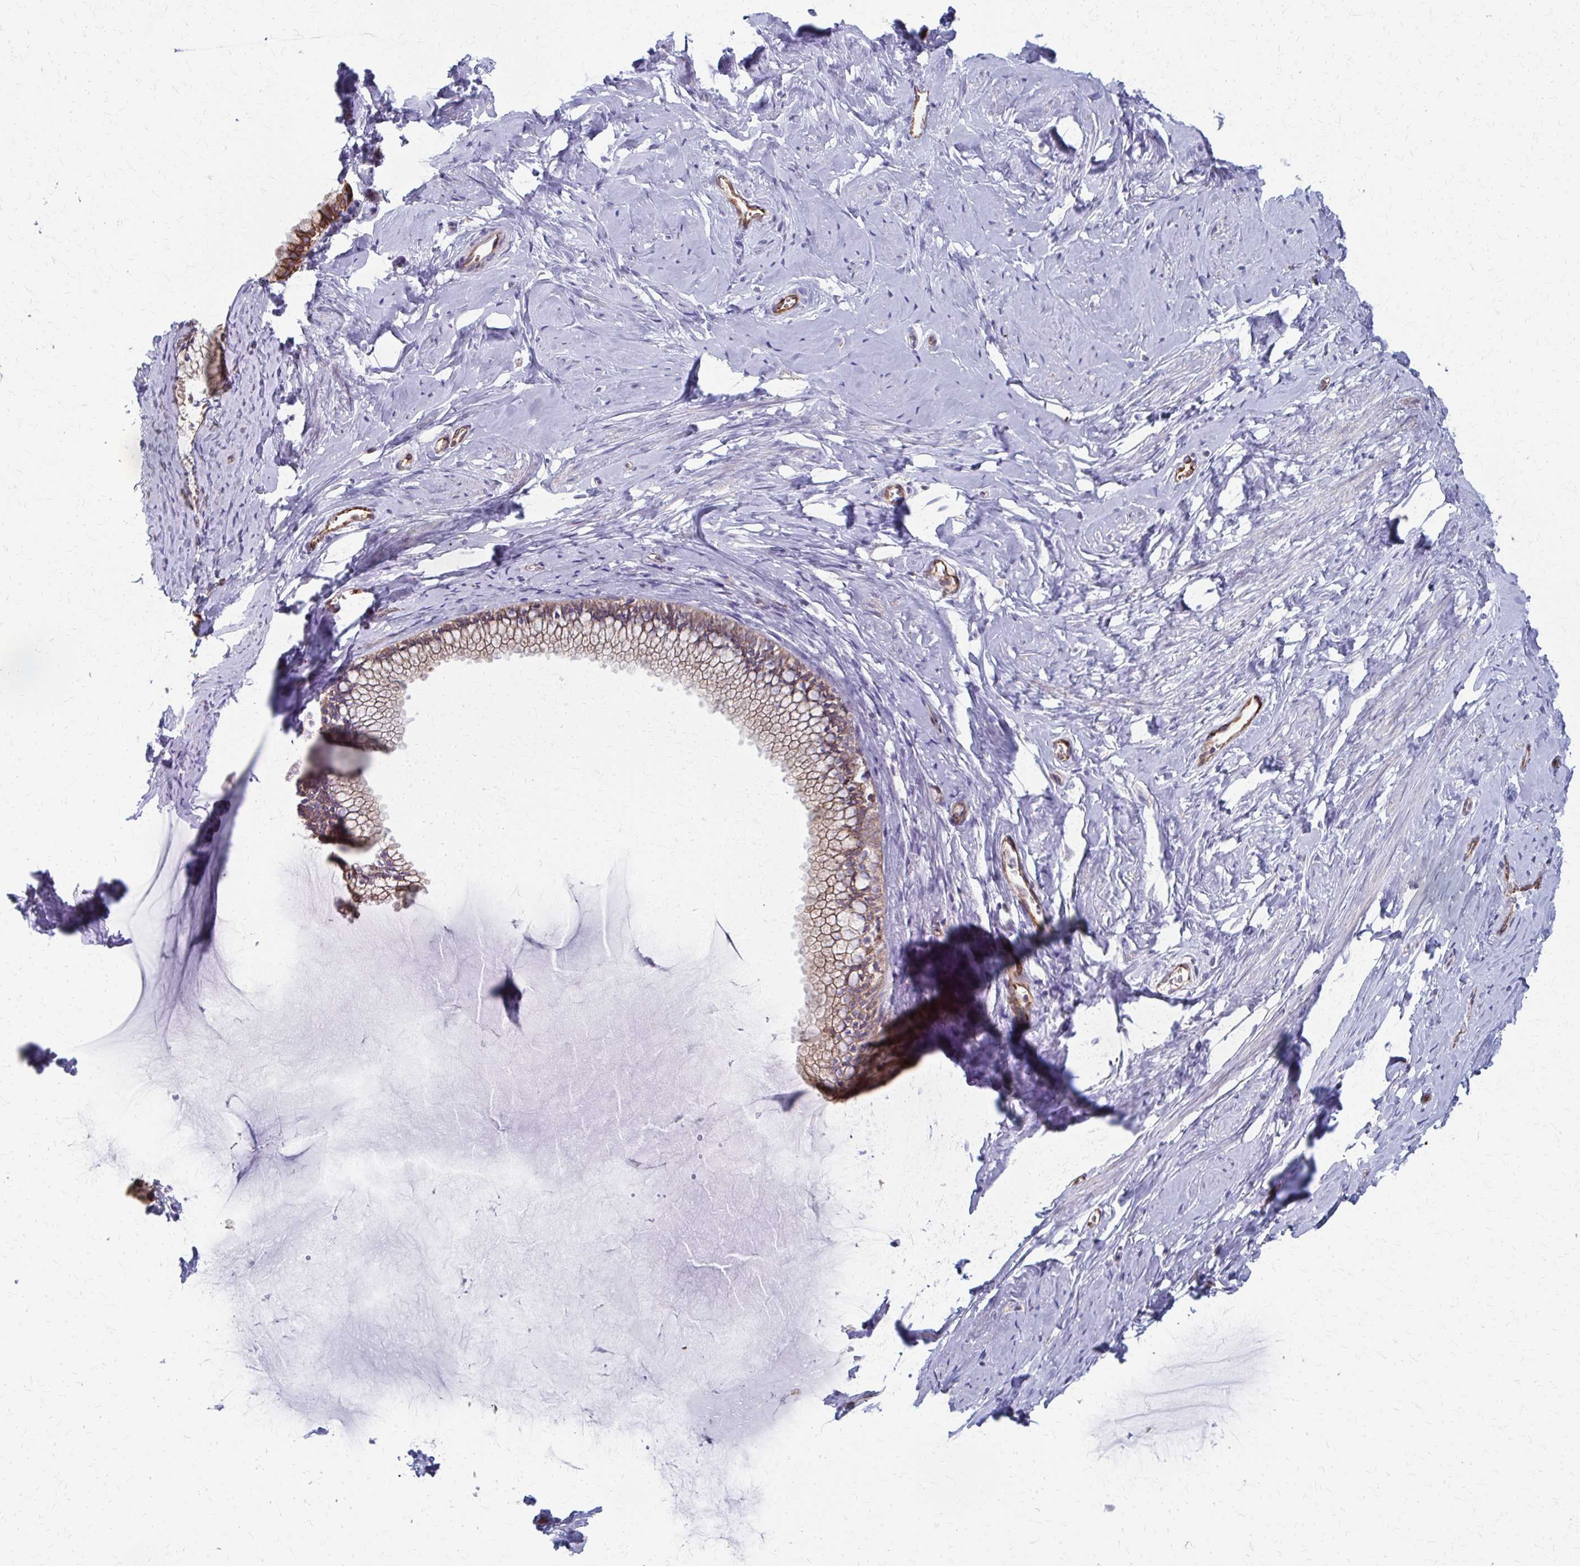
{"staining": {"intensity": "moderate", "quantity": "25%-75%", "location": "cytoplasmic/membranous"}, "tissue": "cervix", "cell_type": "Glandular cells", "image_type": "normal", "snomed": [{"axis": "morphology", "description": "Normal tissue, NOS"}, {"axis": "topography", "description": "Cervix"}], "caption": "DAB immunohistochemical staining of benign human cervix exhibits moderate cytoplasmic/membranous protein positivity in approximately 25%-75% of glandular cells. Using DAB (3,3'-diaminobenzidine) (brown) and hematoxylin (blue) stains, captured at high magnification using brightfield microscopy.", "gene": "FAHD1", "patient": {"sex": "female", "age": 40}}